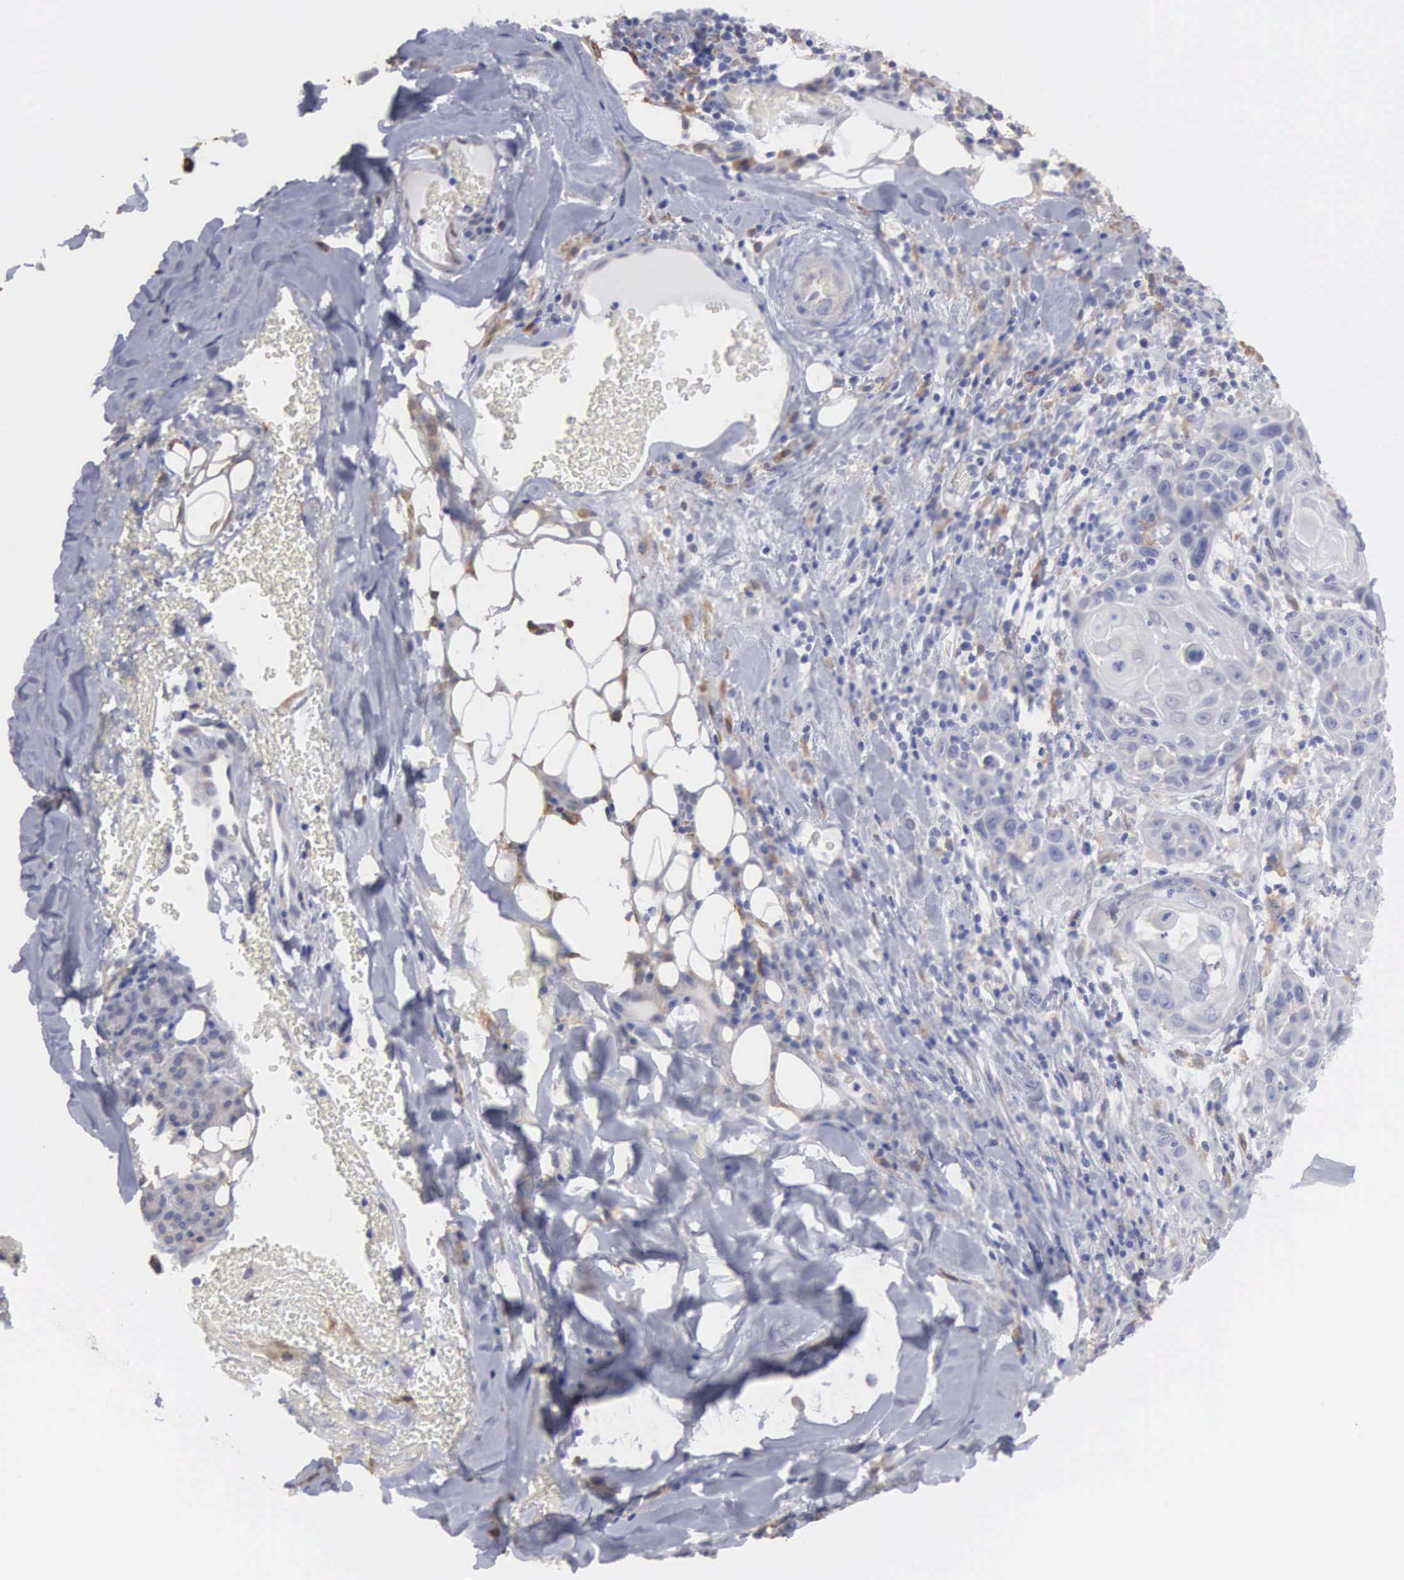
{"staining": {"intensity": "negative", "quantity": "none", "location": "none"}, "tissue": "skin cancer", "cell_type": "Tumor cells", "image_type": "cancer", "snomed": [{"axis": "morphology", "description": "Squamous cell carcinoma, NOS"}, {"axis": "topography", "description": "Skin"}], "caption": "DAB immunohistochemical staining of skin cancer reveals no significant staining in tumor cells. The staining was performed using DAB to visualize the protein expression in brown, while the nuclei were stained in blue with hematoxylin (Magnification: 20x).", "gene": "LIN52", "patient": {"sex": "male", "age": 84}}